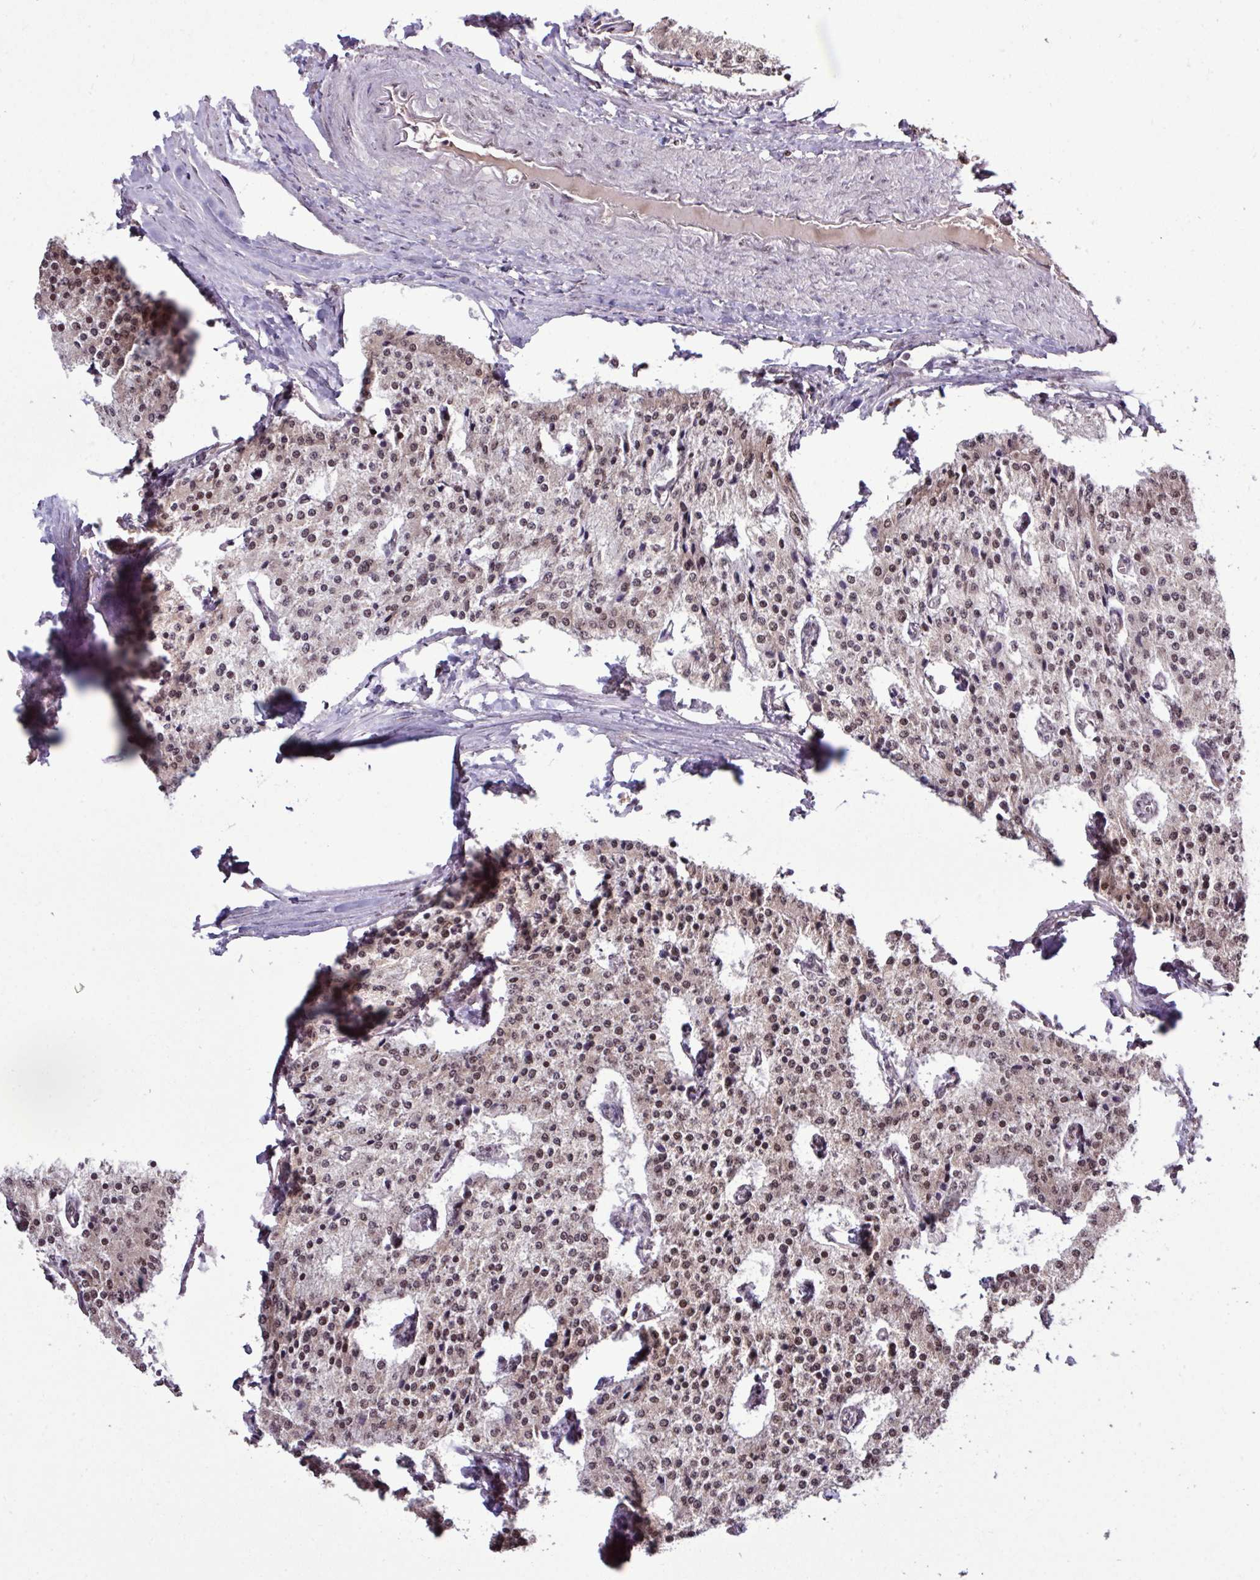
{"staining": {"intensity": "weak", "quantity": "<25%", "location": "nuclear"}, "tissue": "carcinoid", "cell_type": "Tumor cells", "image_type": "cancer", "snomed": [{"axis": "morphology", "description": "Carcinoid, malignant, NOS"}, {"axis": "topography", "description": "Colon"}], "caption": "Tumor cells show no significant expression in malignant carcinoid.", "gene": "SKIC2", "patient": {"sex": "female", "age": 52}}